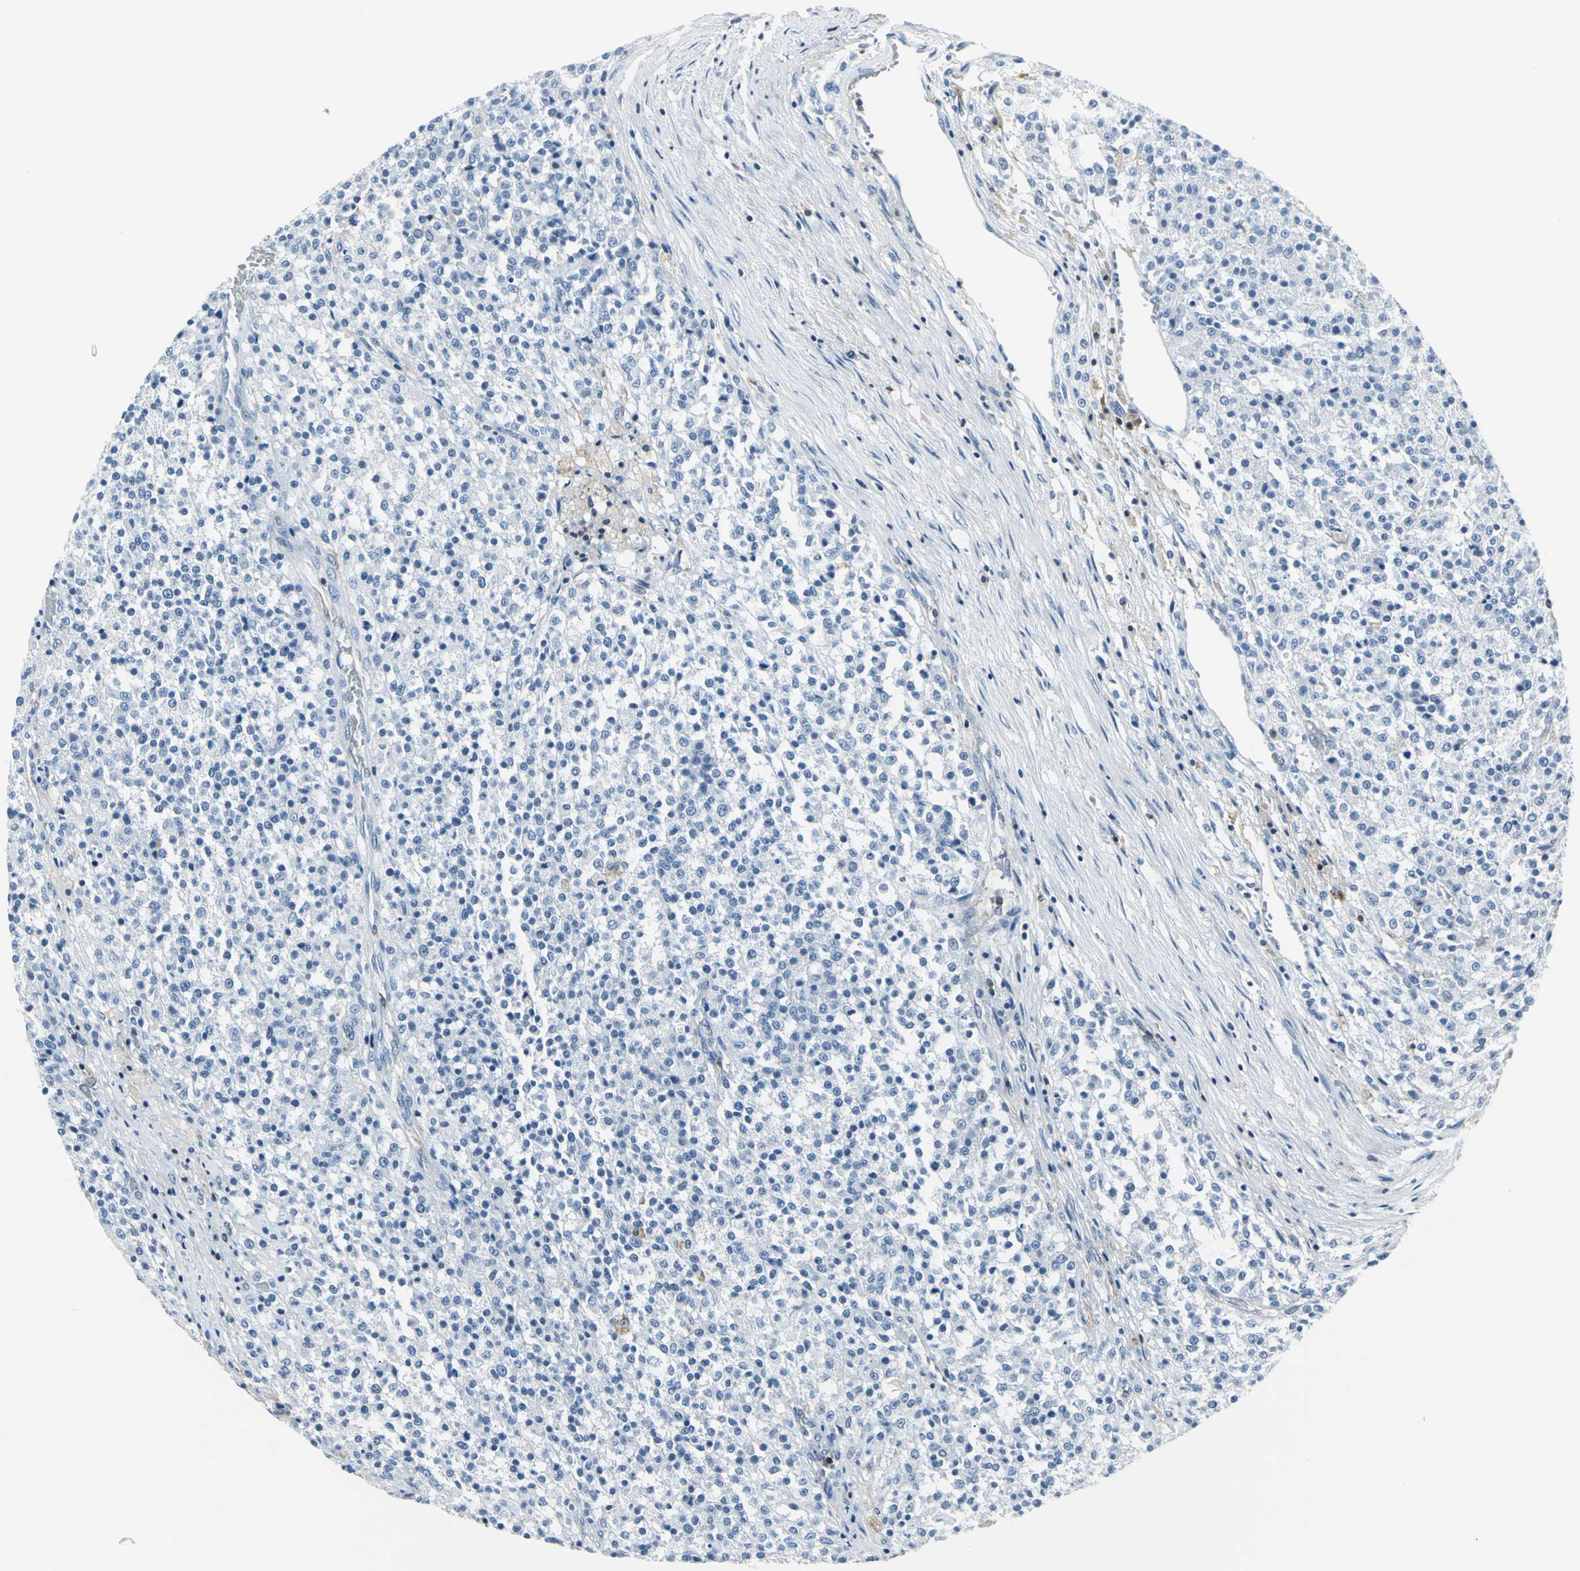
{"staining": {"intensity": "negative", "quantity": "none", "location": "none"}, "tissue": "testis cancer", "cell_type": "Tumor cells", "image_type": "cancer", "snomed": [{"axis": "morphology", "description": "Seminoma, NOS"}, {"axis": "topography", "description": "Testis"}], "caption": "Immunohistochemical staining of human seminoma (testis) displays no significant staining in tumor cells. Brightfield microscopy of immunohistochemistry stained with DAB (brown) and hematoxylin (blue), captured at high magnification.", "gene": "IQGAP2", "patient": {"sex": "male", "age": 59}}